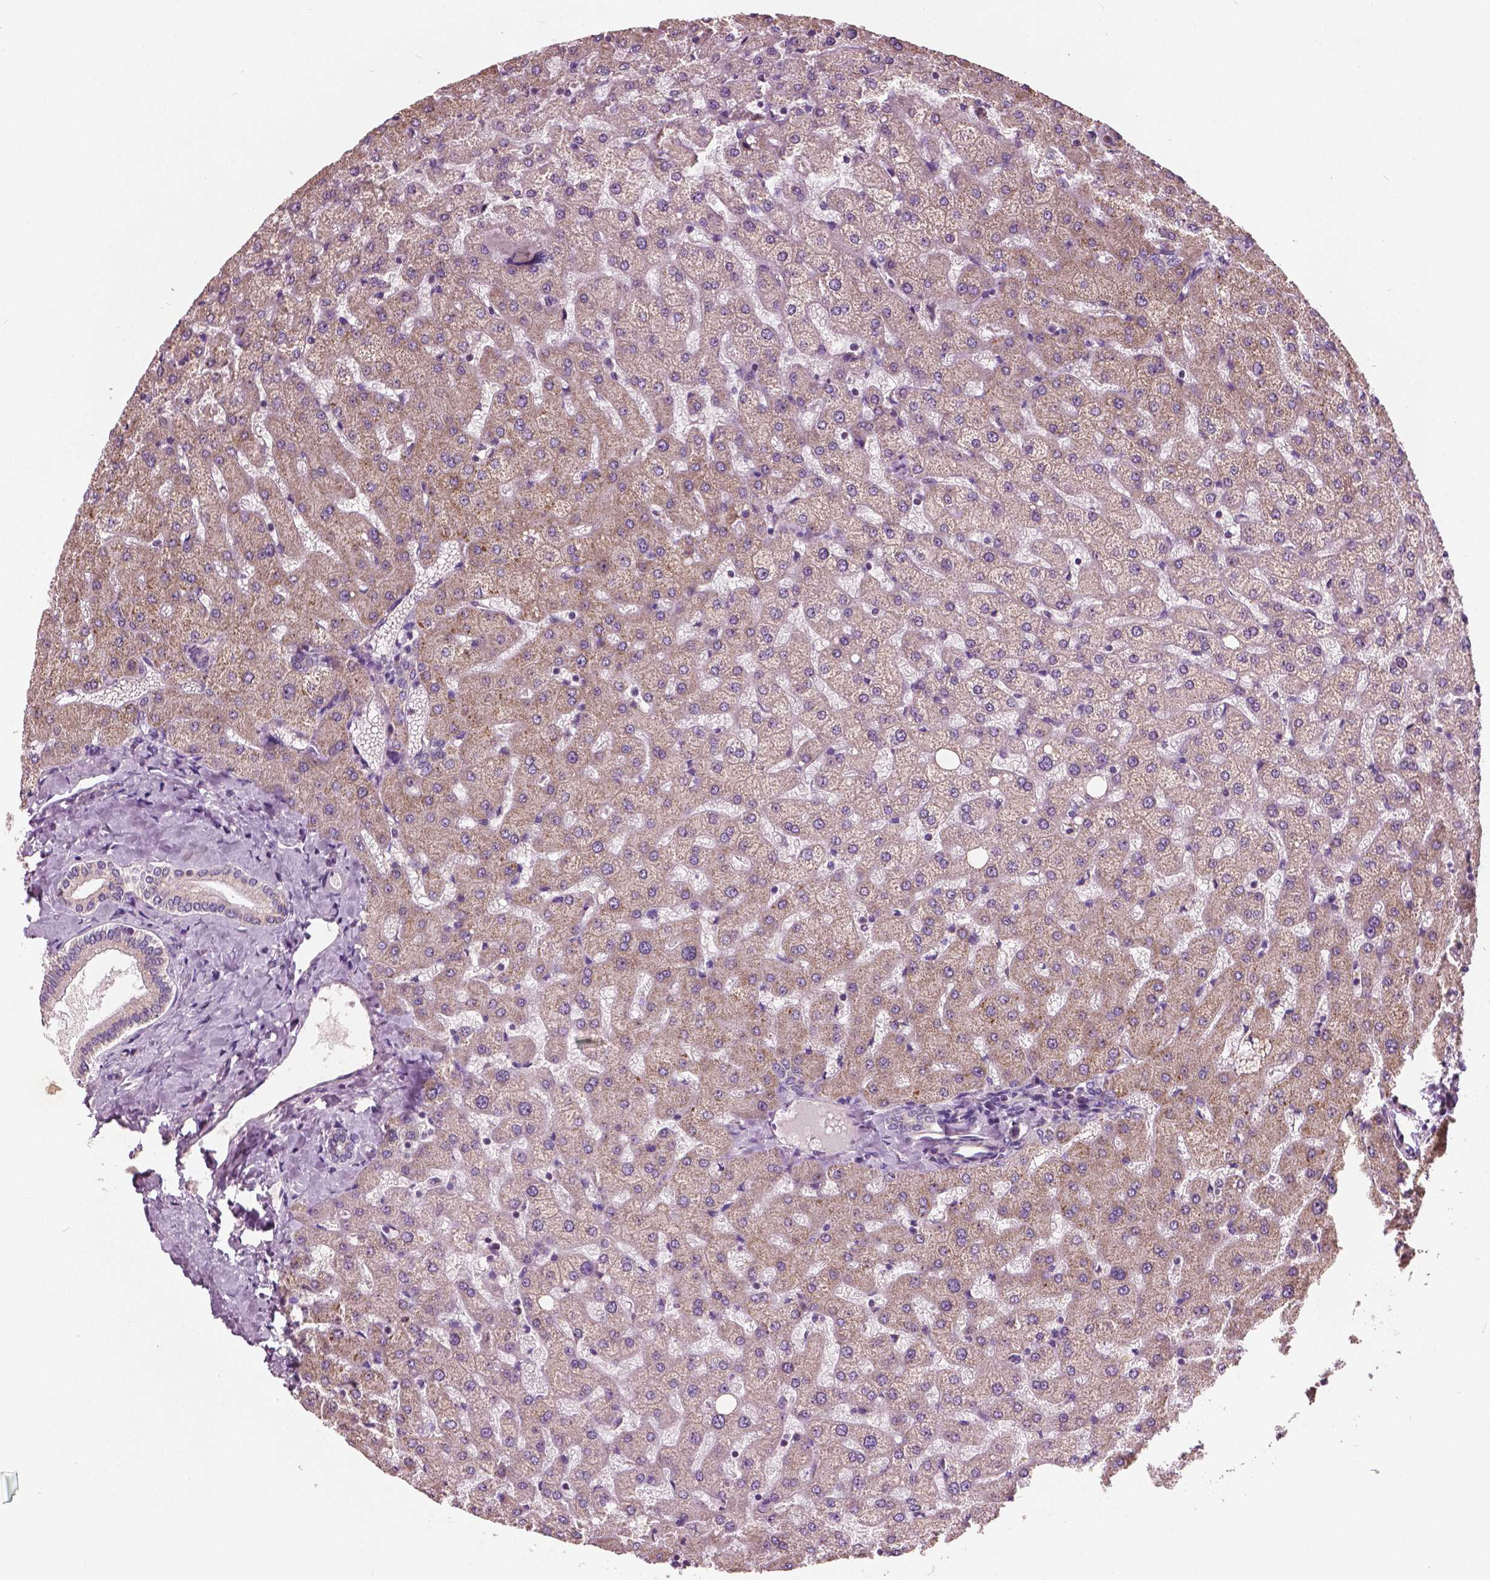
{"staining": {"intensity": "weak", "quantity": "25%-75%", "location": "cytoplasmic/membranous"}, "tissue": "liver", "cell_type": "Cholangiocytes", "image_type": "normal", "snomed": [{"axis": "morphology", "description": "Normal tissue, NOS"}, {"axis": "topography", "description": "Liver"}], "caption": "Protein positivity by immunohistochemistry (IHC) shows weak cytoplasmic/membranous staining in approximately 25%-75% of cholangiocytes in normal liver. (DAB (3,3'-diaminobenzidine) IHC, brown staining for protein, blue staining for nuclei).", "gene": "ODF3L2", "patient": {"sex": "female", "age": 50}}